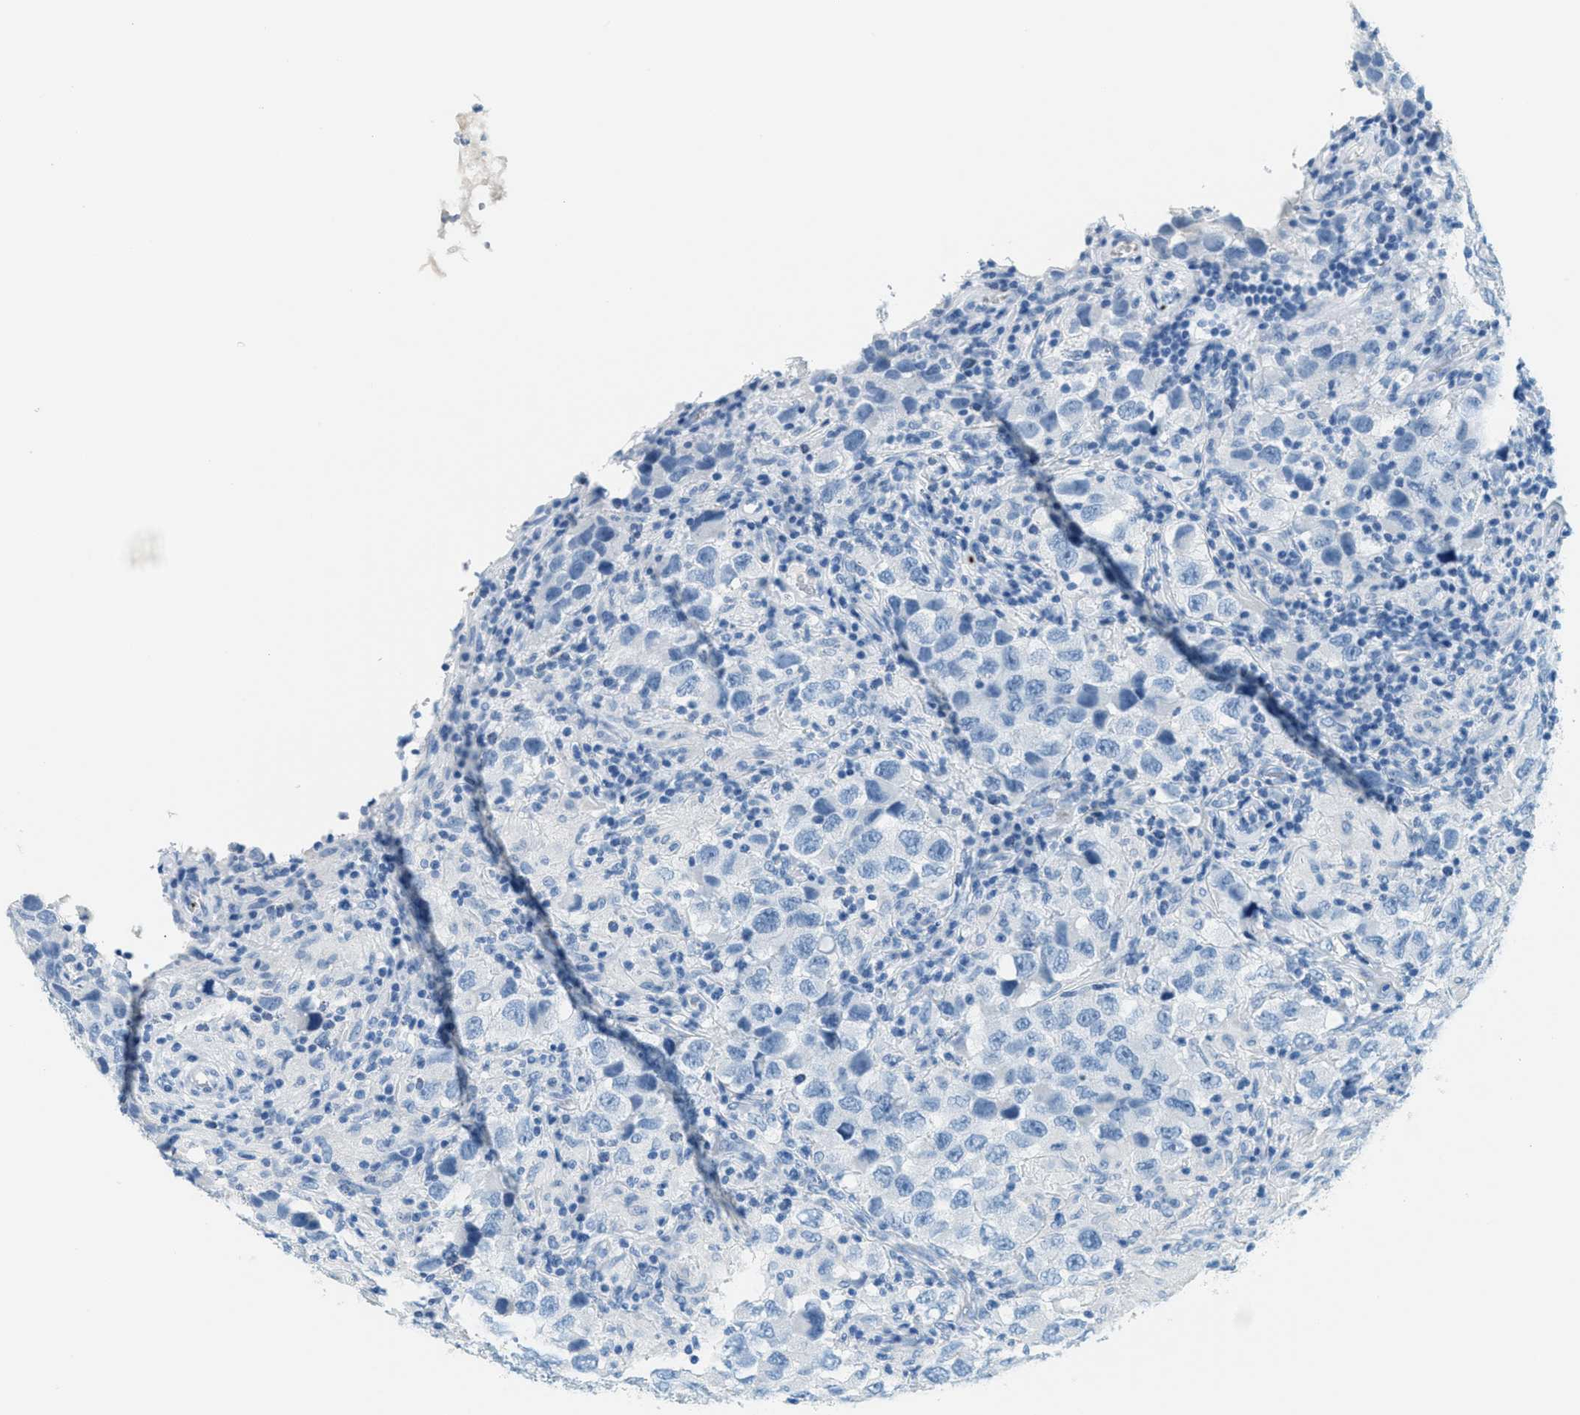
{"staining": {"intensity": "negative", "quantity": "none", "location": "none"}, "tissue": "testis cancer", "cell_type": "Tumor cells", "image_type": "cancer", "snomed": [{"axis": "morphology", "description": "Carcinoma, Embryonal, NOS"}, {"axis": "topography", "description": "Testis"}], "caption": "There is no significant expression in tumor cells of testis embryonal carcinoma.", "gene": "PPBP", "patient": {"sex": "male", "age": 21}}